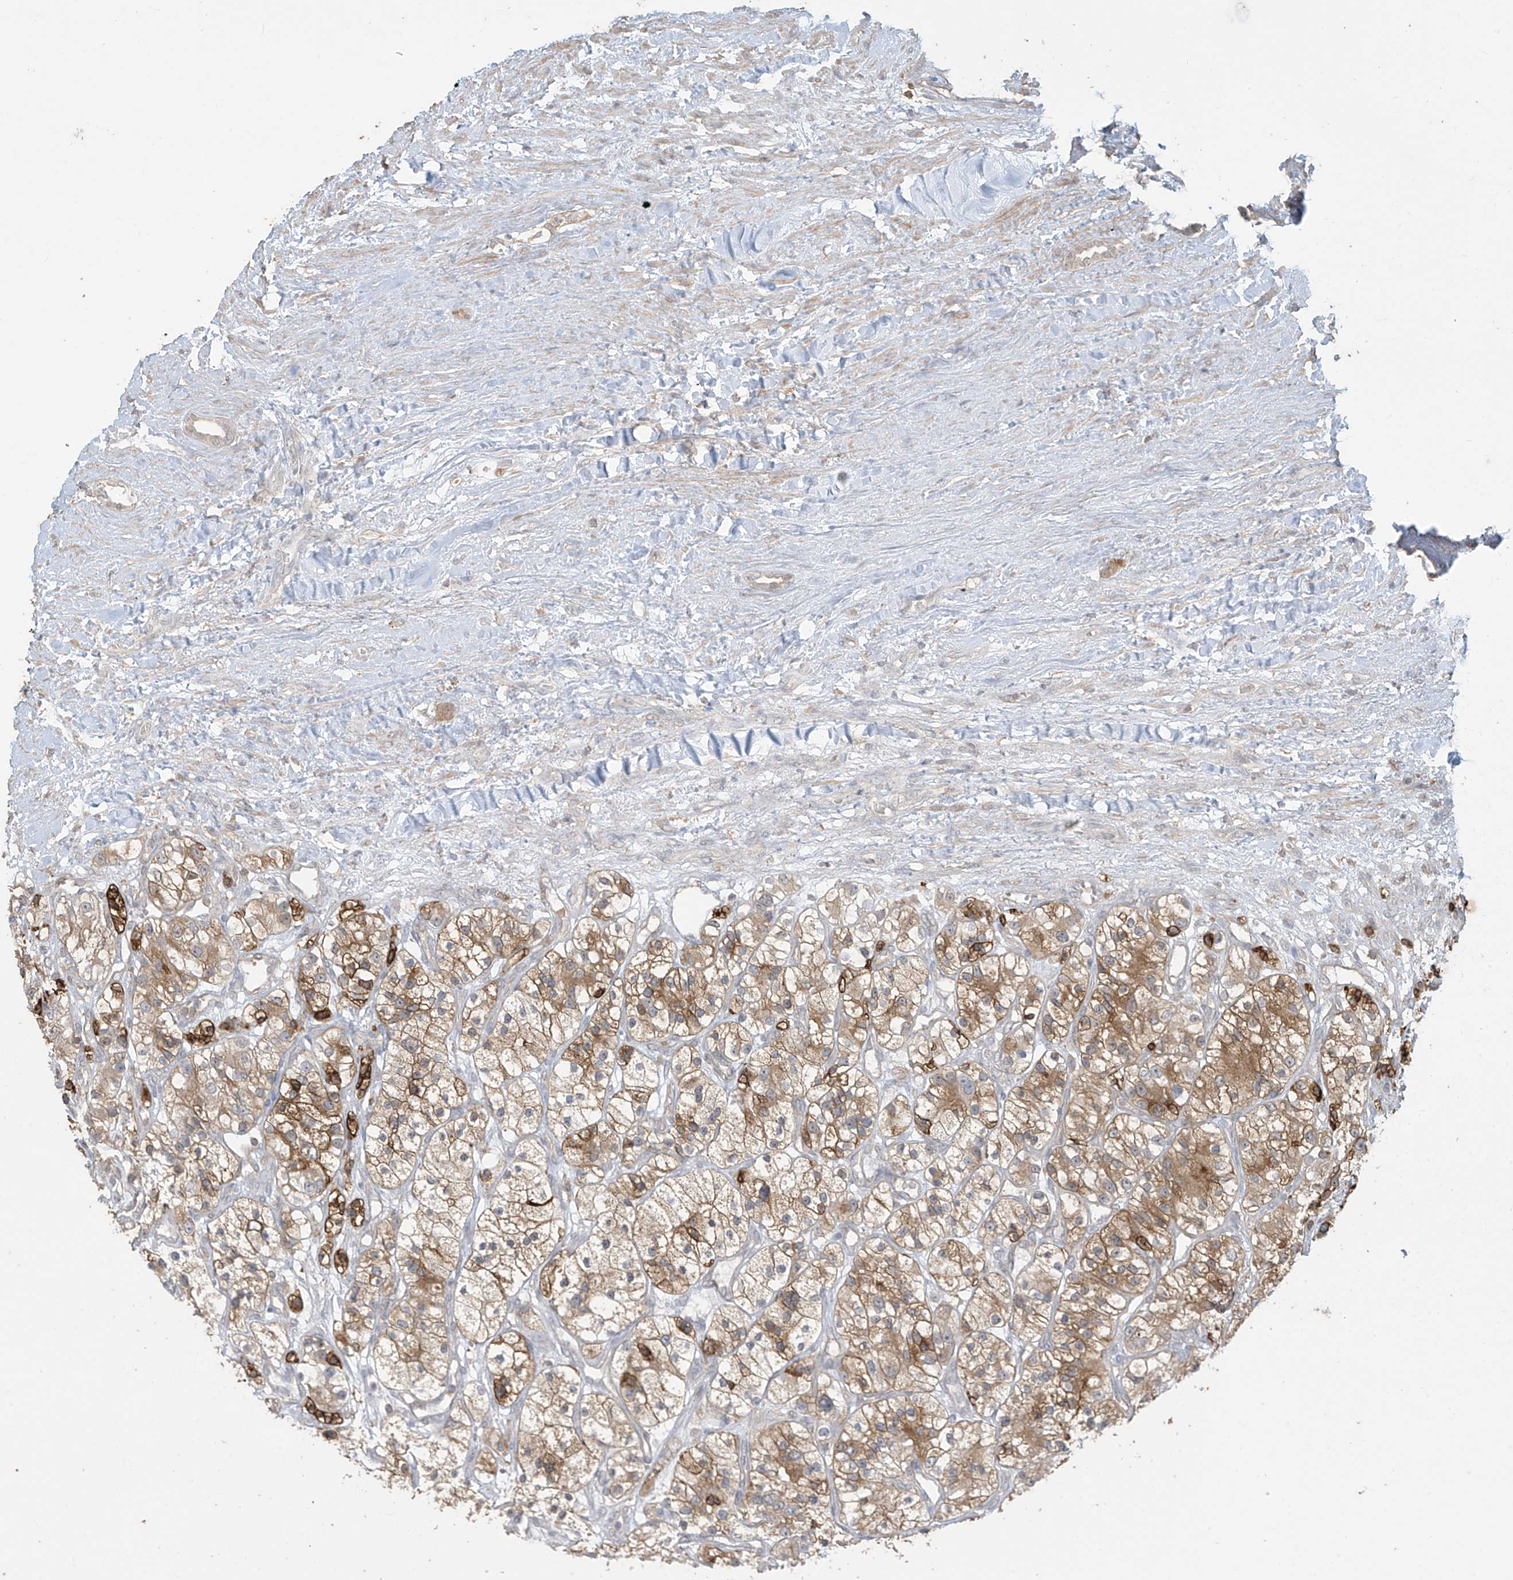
{"staining": {"intensity": "moderate", "quantity": ">75%", "location": "cytoplasmic/membranous"}, "tissue": "renal cancer", "cell_type": "Tumor cells", "image_type": "cancer", "snomed": [{"axis": "morphology", "description": "Adenocarcinoma, NOS"}, {"axis": "topography", "description": "Kidney"}], "caption": "There is medium levels of moderate cytoplasmic/membranous positivity in tumor cells of renal adenocarcinoma, as demonstrated by immunohistochemical staining (brown color).", "gene": "TAGAP", "patient": {"sex": "female", "age": 57}}